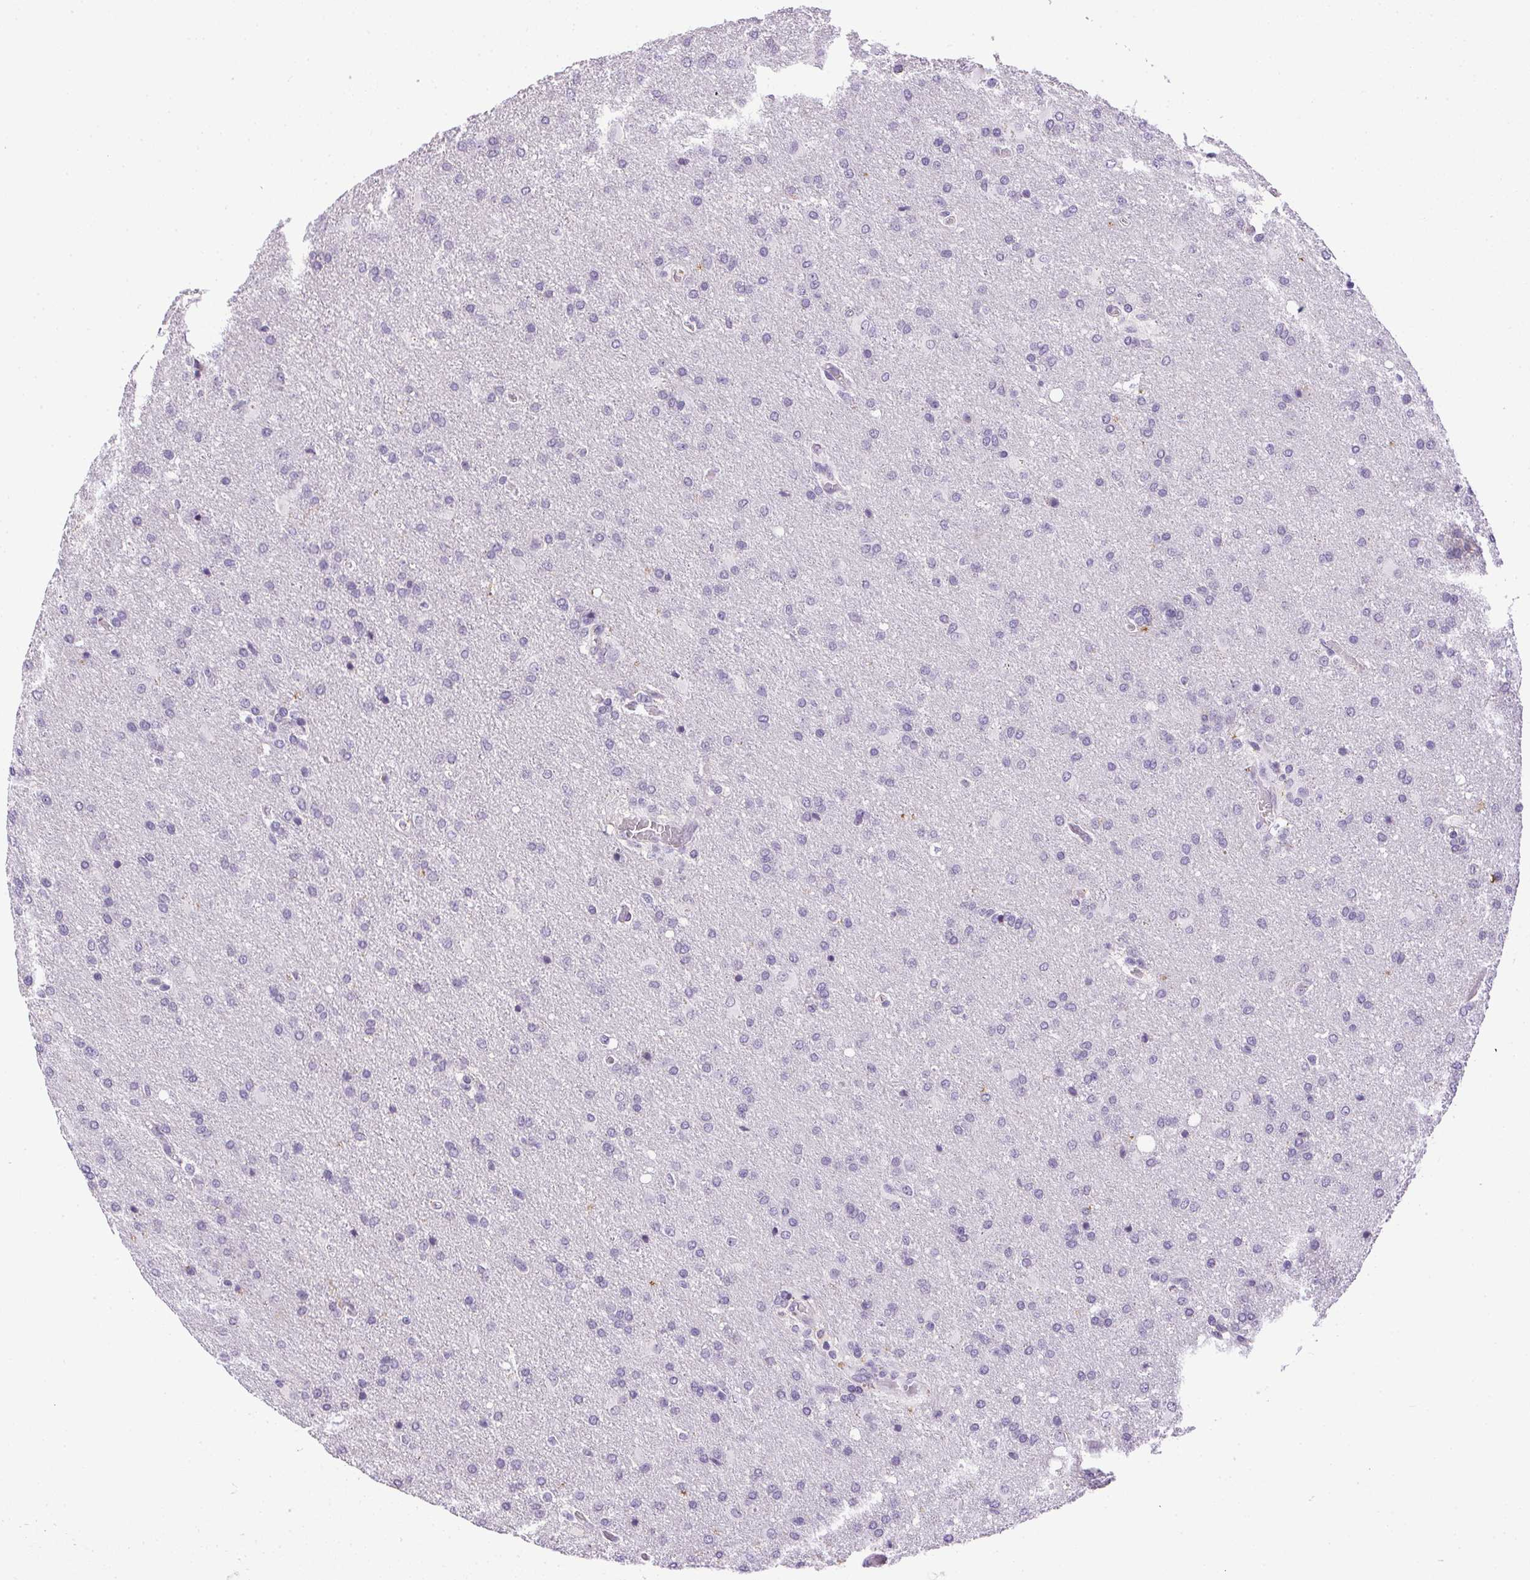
{"staining": {"intensity": "negative", "quantity": "none", "location": "none"}, "tissue": "glioma", "cell_type": "Tumor cells", "image_type": "cancer", "snomed": [{"axis": "morphology", "description": "Glioma, malignant, High grade"}, {"axis": "topography", "description": "Brain"}], "caption": "High magnification brightfield microscopy of glioma stained with DAB (brown) and counterstained with hematoxylin (blue): tumor cells show no significant positivity. The staining is performed using DAB (3,3'-diaminobenzidine) brown chromogen with nuclei counter-stained in using hematoxylin.", "gene": "PRL", "patient": {"sex": "male", "age": 68}}